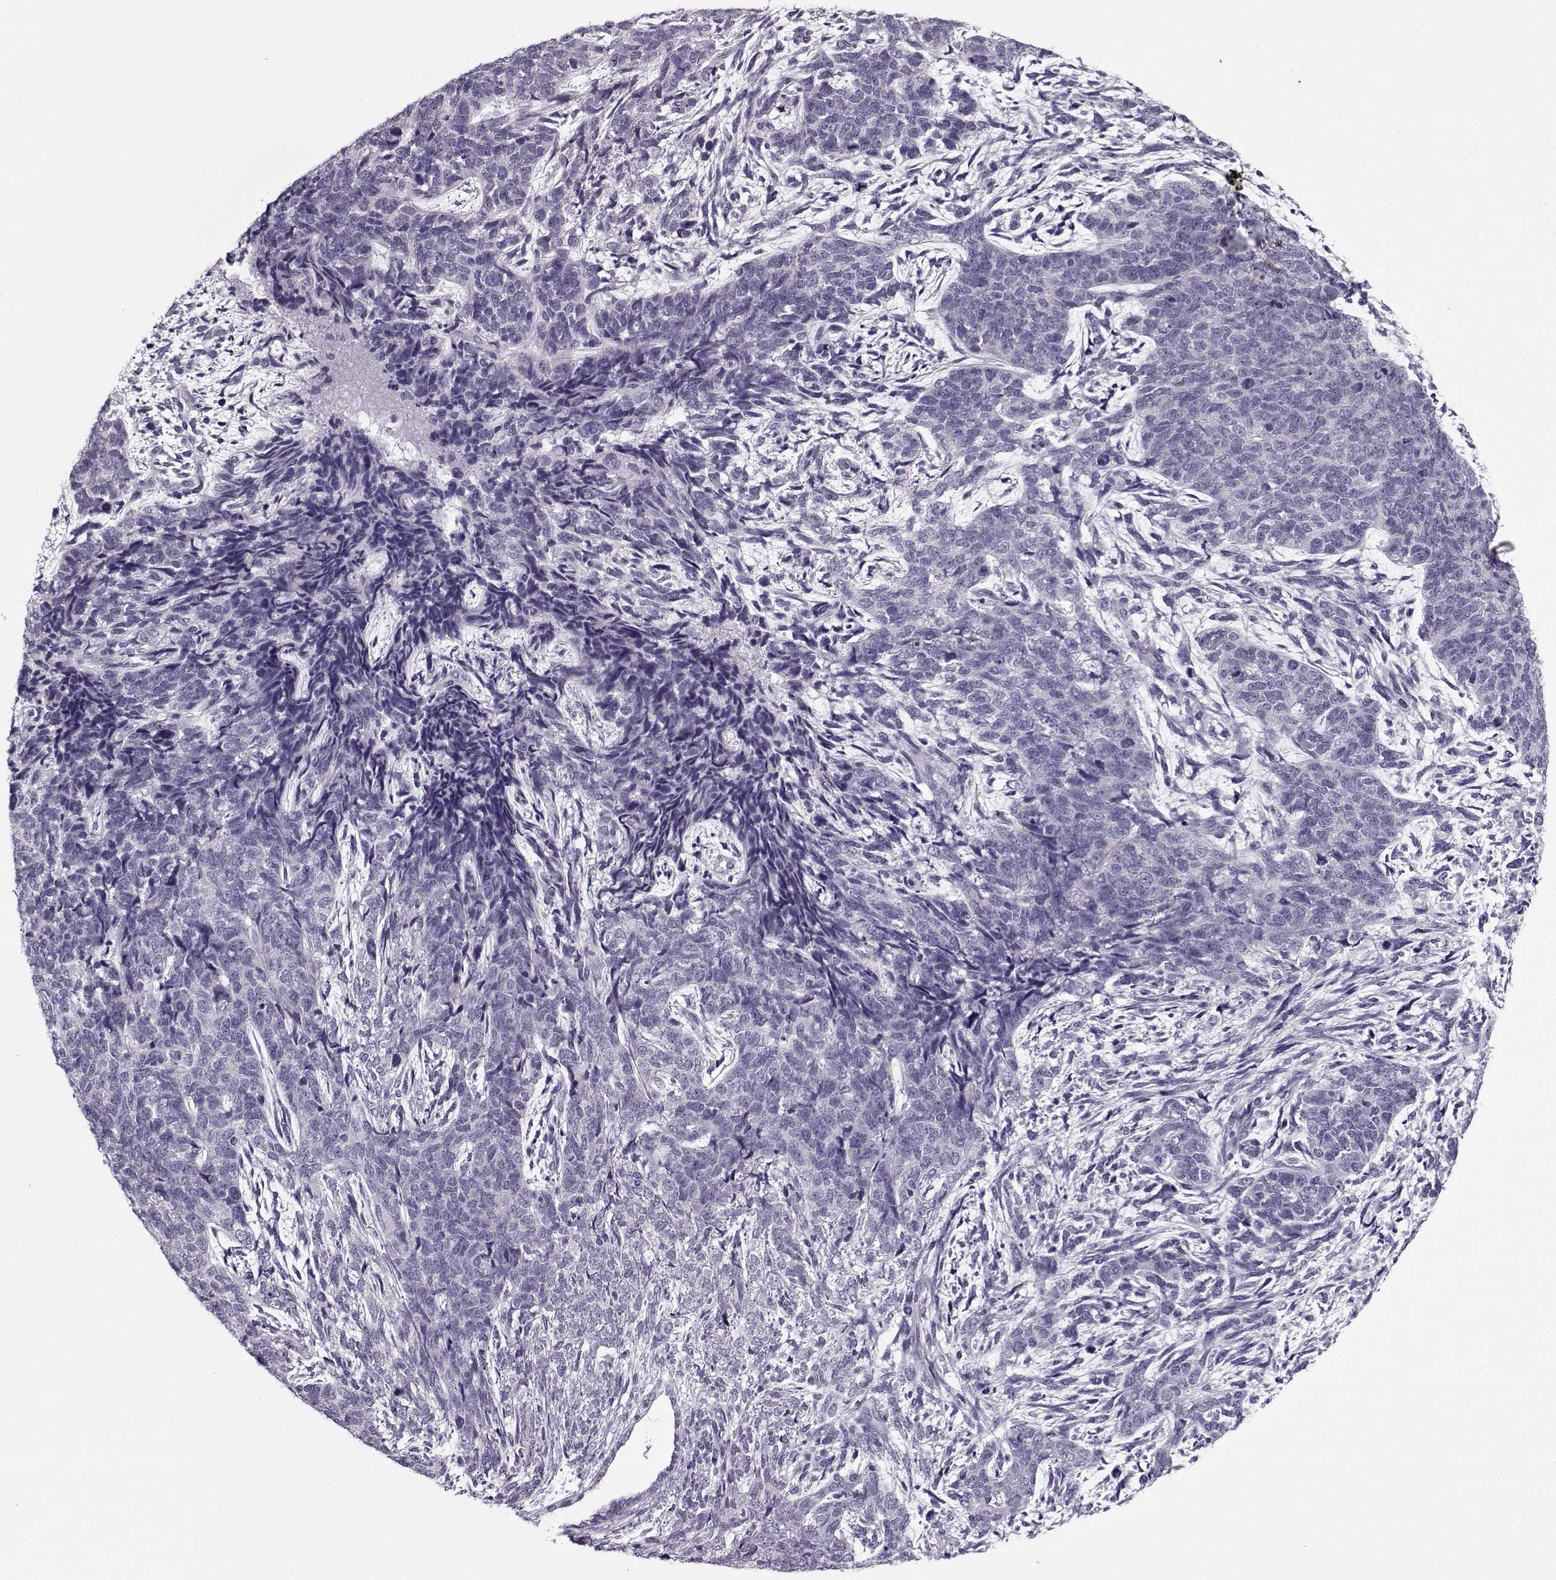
{"staining": {"intensity": "negative", "quantity": "none", "location": "none"}, "tissue": "cervical cancer", "cell_type": "Tumor cells", "image_type": "cancer", "snomed": [{"axis": "morphology", "description": "Squamous cell carcinoma, NOS"}, {"axis": "topography", "description": "Cervix"}], "caption": "There is no significant staining in tumor cells of cervical cancer (squamous cell carcinoma).", "gene": "CIBAR1", "patient": {"sex": "female", "age": 63}}